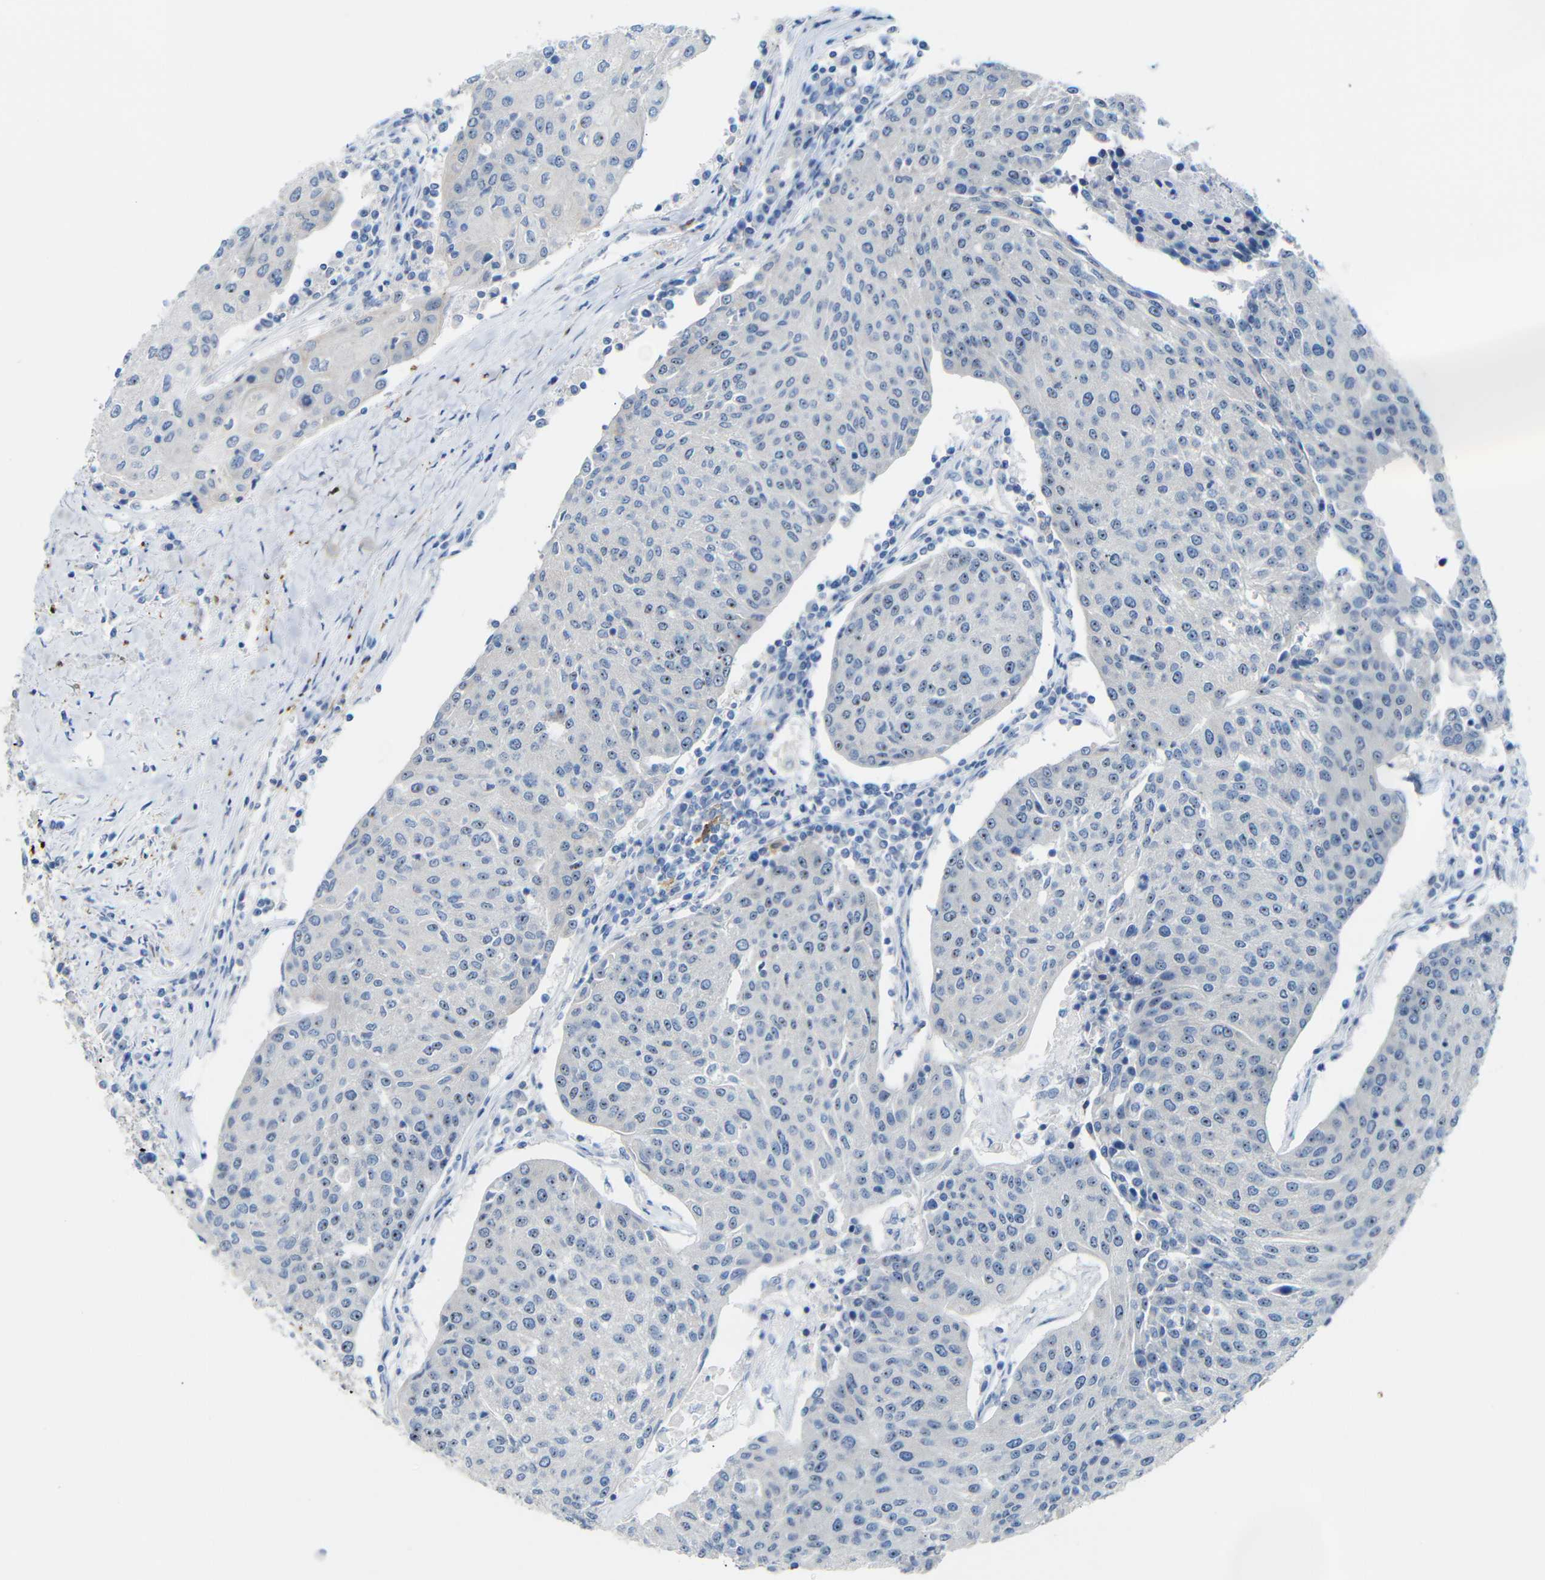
{"staining": {"intensity": "moderate", "quantity": ">75%", "location": "nuclear"}, "tissue": "urothelial cancer", "cell_type": "Tumor cells", "image_type": "cancer", "snomed": [{"axis": "morphology", "description": "Urothelial carcinoma, High grade"}, {"axis": "topography", "description": "Urinary bladder"}], "caption": "Urothelial cancer was stained to show a protein in brown. There is medium levels of moderate nuclear staining in approximately >75% of tumor cells.", "gene": "C1orf210", "patient": {"sex": "female", "age": 85}}